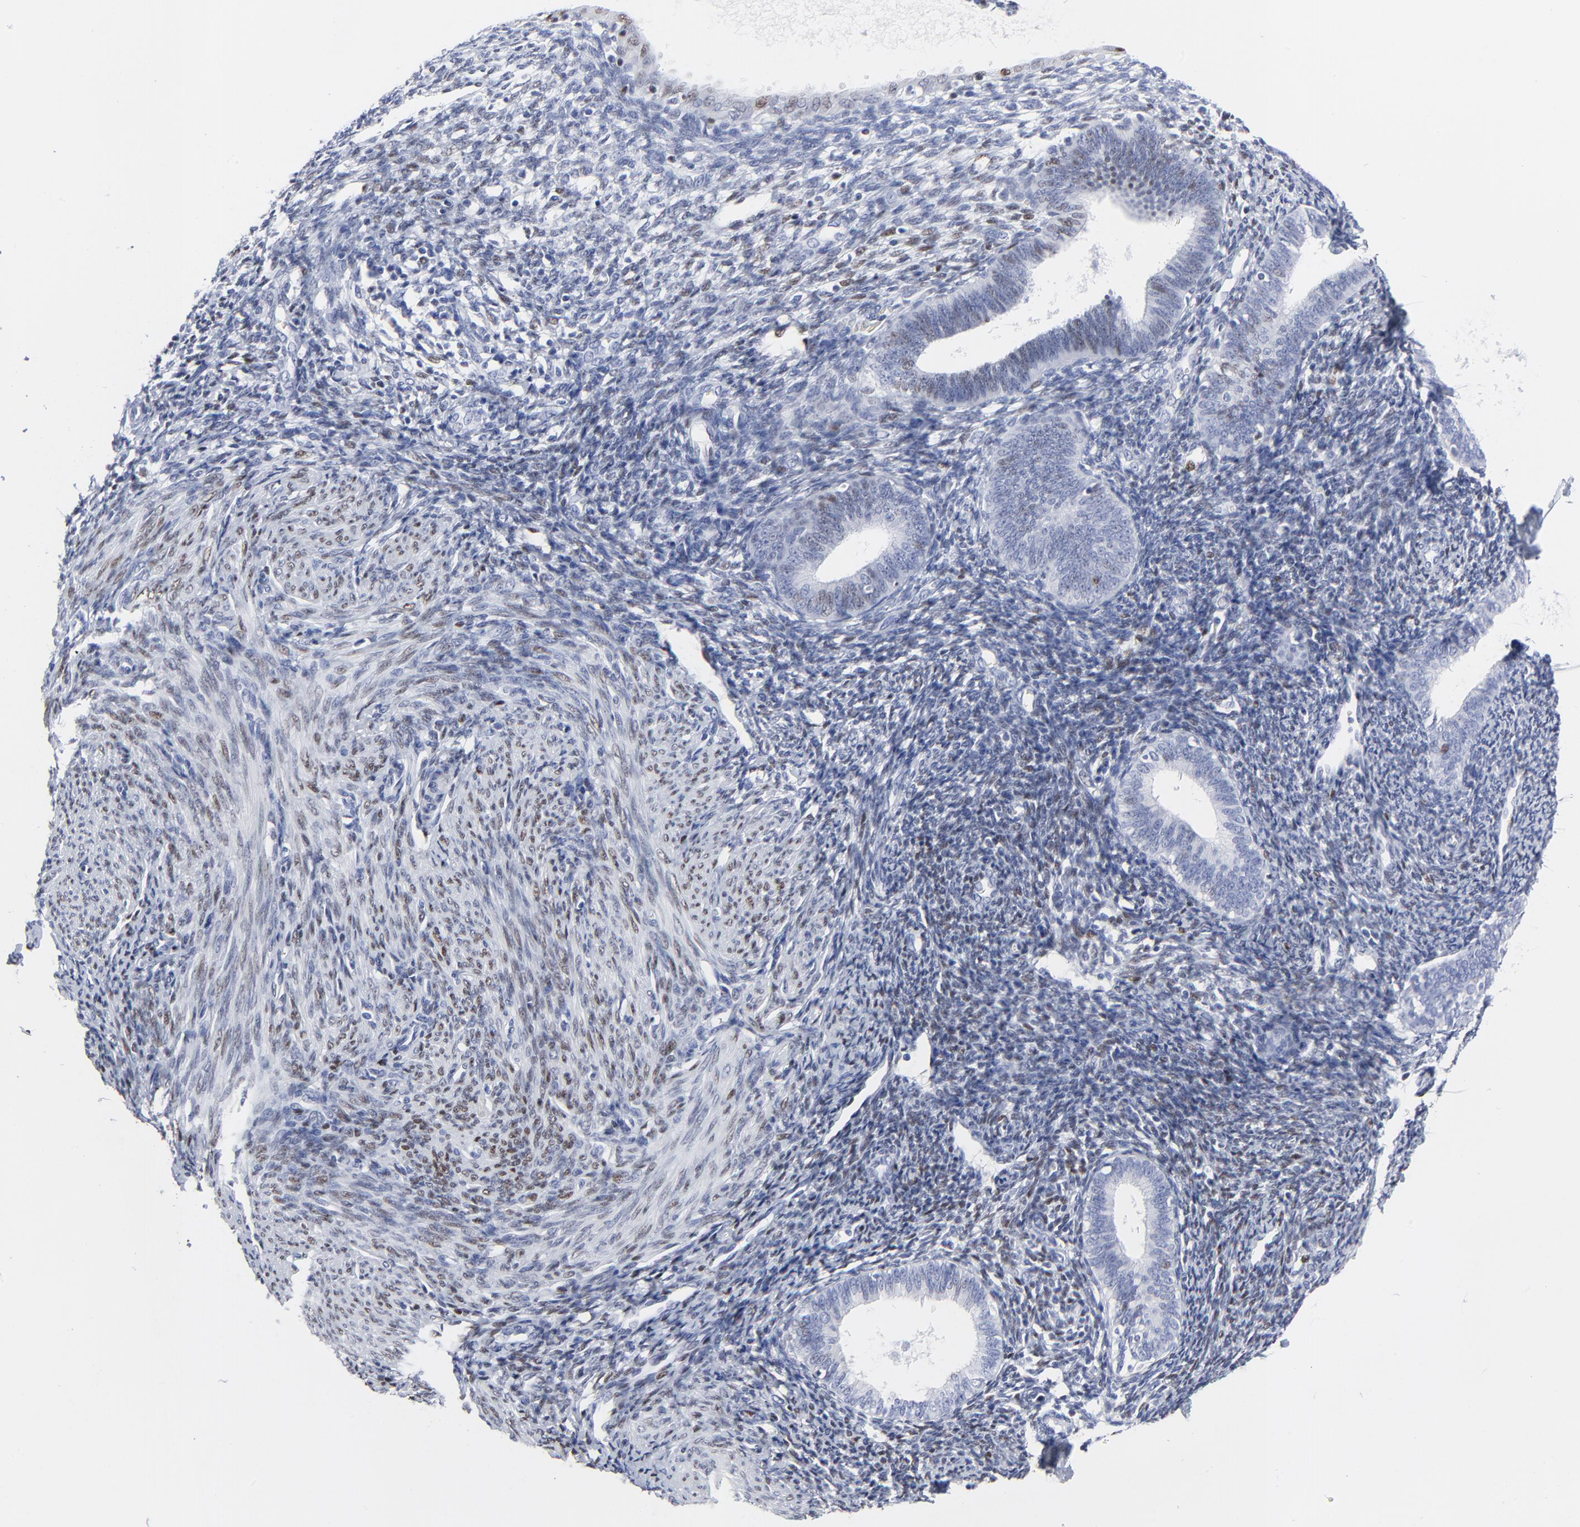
{"staining": {"intensity": "weak", "quantity": "25%-75%", "location": "cytoplasmic/membranous"}, "tissue": "endometrium", "cell_type": "Cells in endometrial stroma", "image_type": "normal", "snomed": [{"axis": "morphology", "description": "Normal tissue, NOS"}, {"axis": "topography", "description": "Smooth muscle"}, {"axis": "topography", "description": "Endometrium"}], "caption": "Immunohistochemistry (DAB) staining of benign human endometrium shows weak cytoplasmic/membranous protein staining in approximately 25%-75% of cells in endometrial stroma.", "gene": "JUN", "patient": {"sex": "female", "age": 57}}